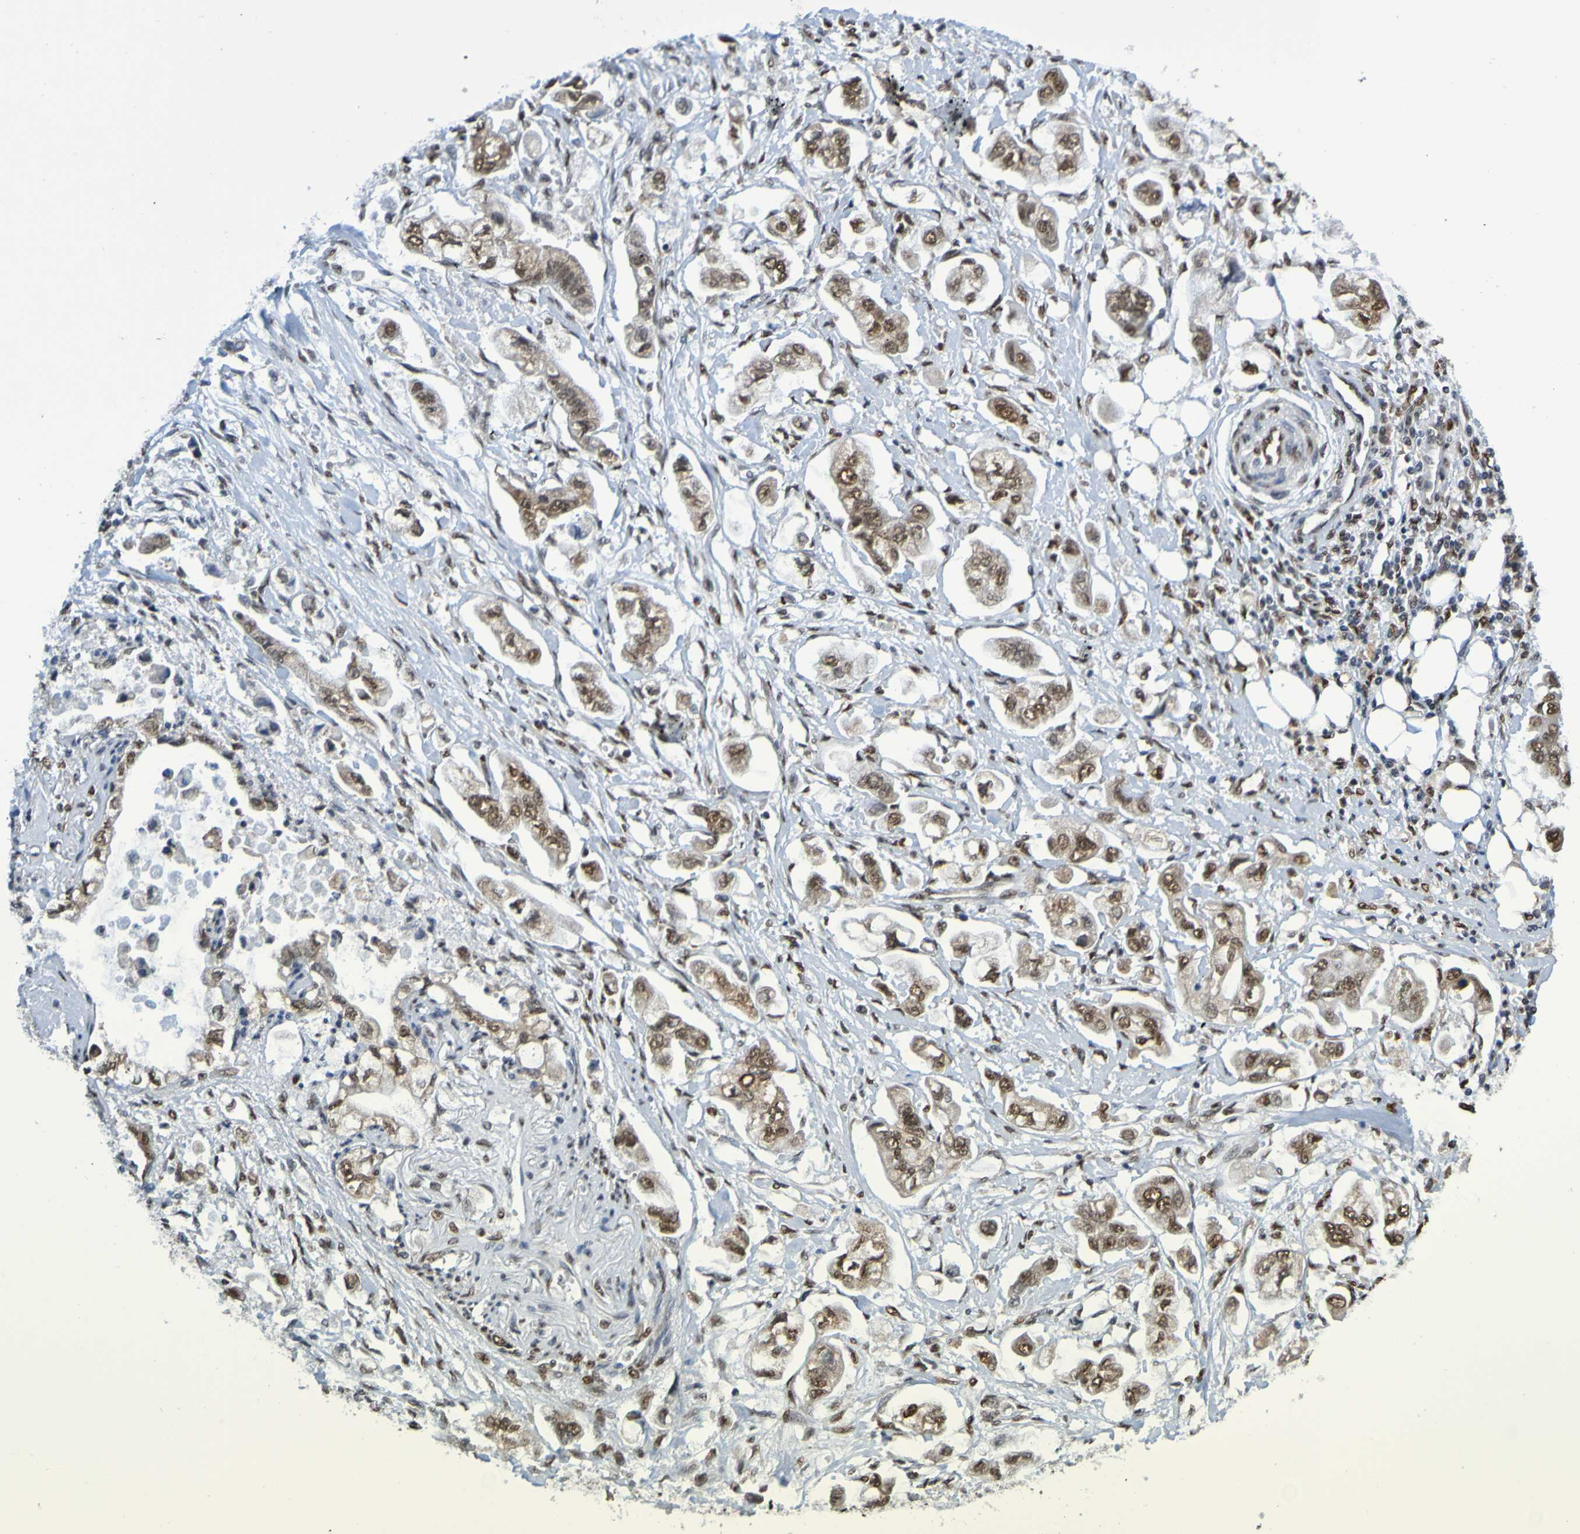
{"staining": {"intensity": "moderate", "quantity": ">75%", "location": "nuclear"}, "tissue": "stomach cancer", "cell_type": "Tumor cells", "image_type": "cancer", "snomed": [{"axis": "morphology", "description": "Adenocarcinoma, NOS"}, {"axis": "topography", "description": "Stomach"}], "caption": "Stomach cancer (adenocarcinoma) tissue shows moderate nuclear staining in about >75% of tumor cells", "gene": "HDAC2", "patient": {"sex": "male", "age": 62}}